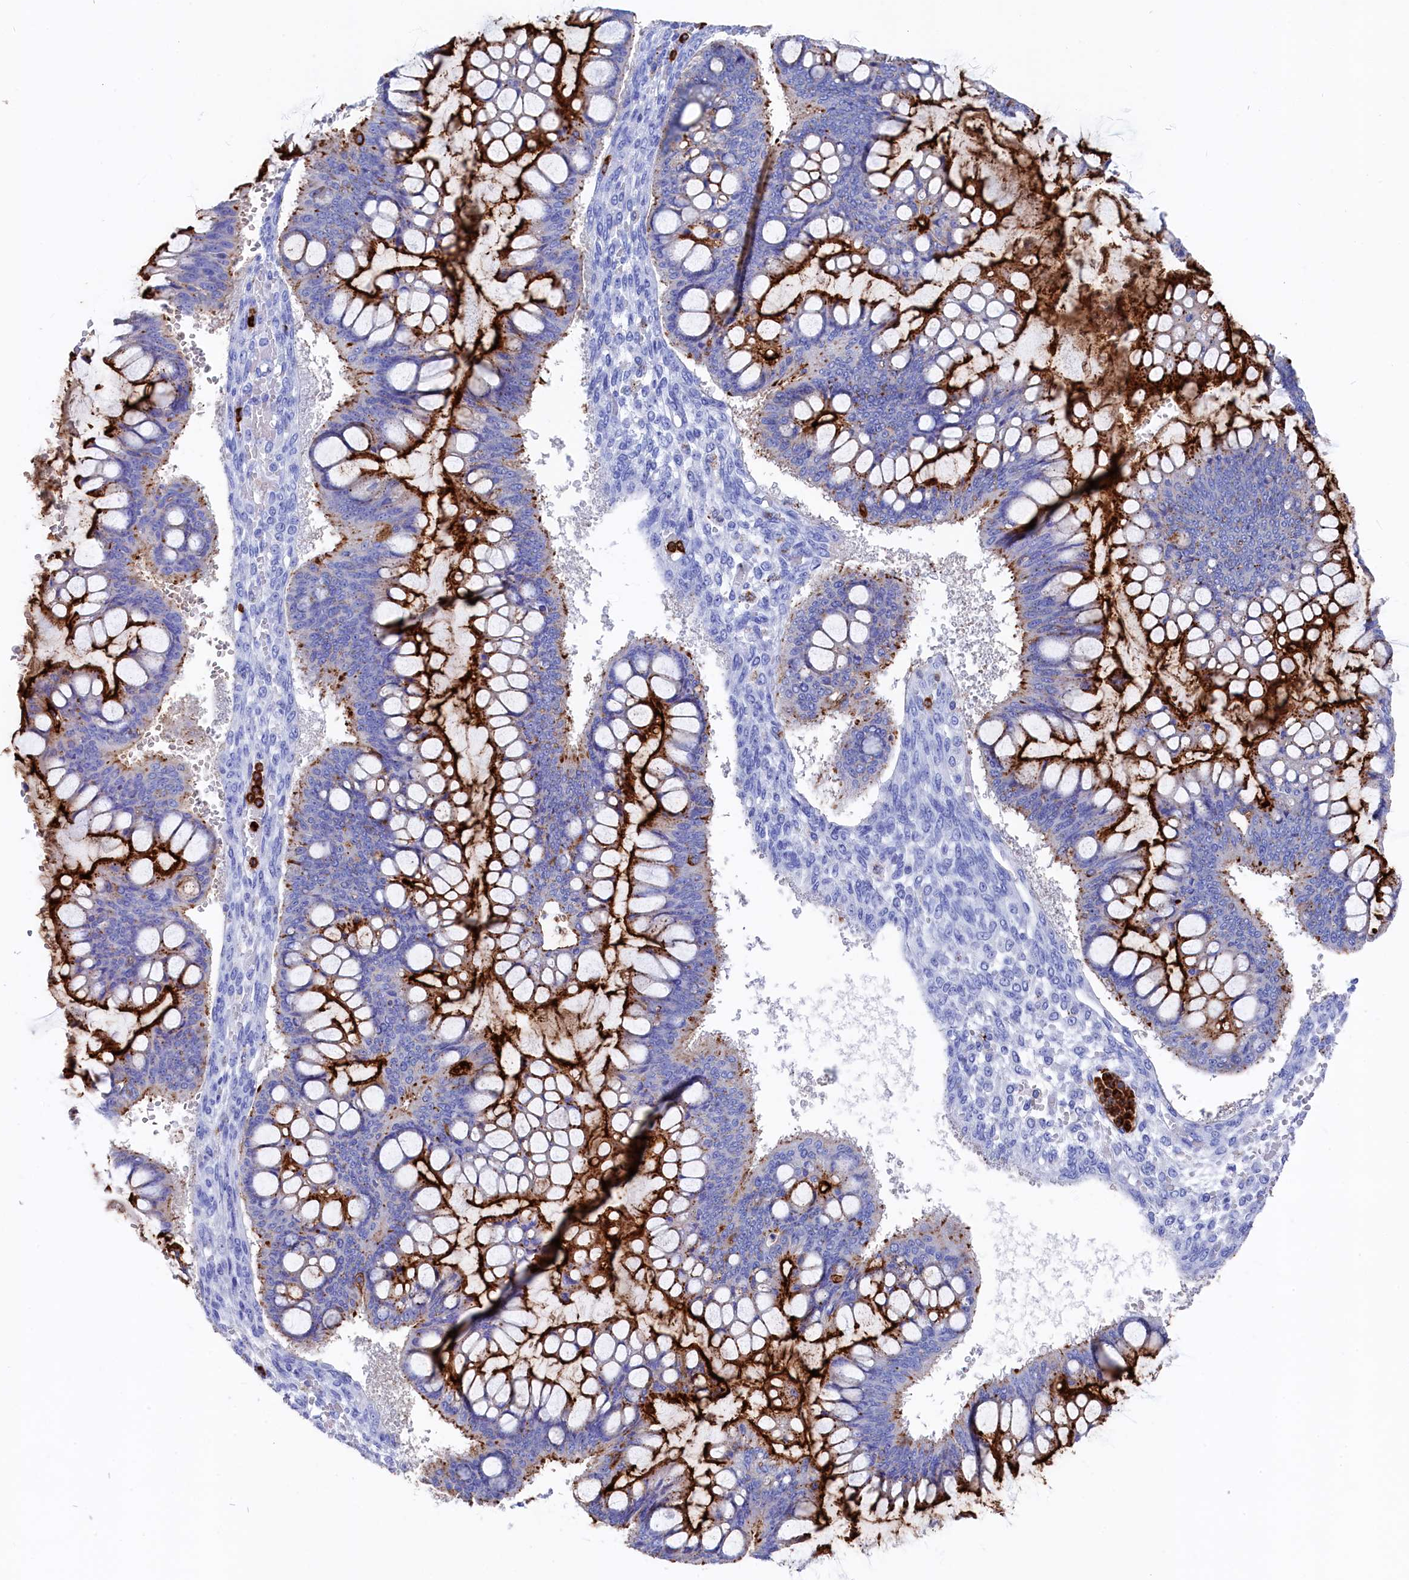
{"staining": {"intensity": "strong", "quantity": "25%-75%", "location": "cytoplasmic/membranous"}, "tissue": "ovarian cancer", "cell_type": "Tumor cells", "image_type": "cancer", "snomed": [{"axis": "morphology", "description": "Cystadenocarcinoma, mucinous, NOS"}, {"axis": "topography", "description": "Ovary"}], "caption": "High-magnification brightfield microscopy of ovarian mucinous cystadenocarcinoma stained with DAB (3,3'-diaminobenzidine) (brown) and counterstained with hematoxylin (blue). tumor cells exhibit strong cytoplasmic/membranous positivity is identified in about25%-75% of cells.", "gene": "PLAC8", "patient": {"sex": "female", "age": 73}}